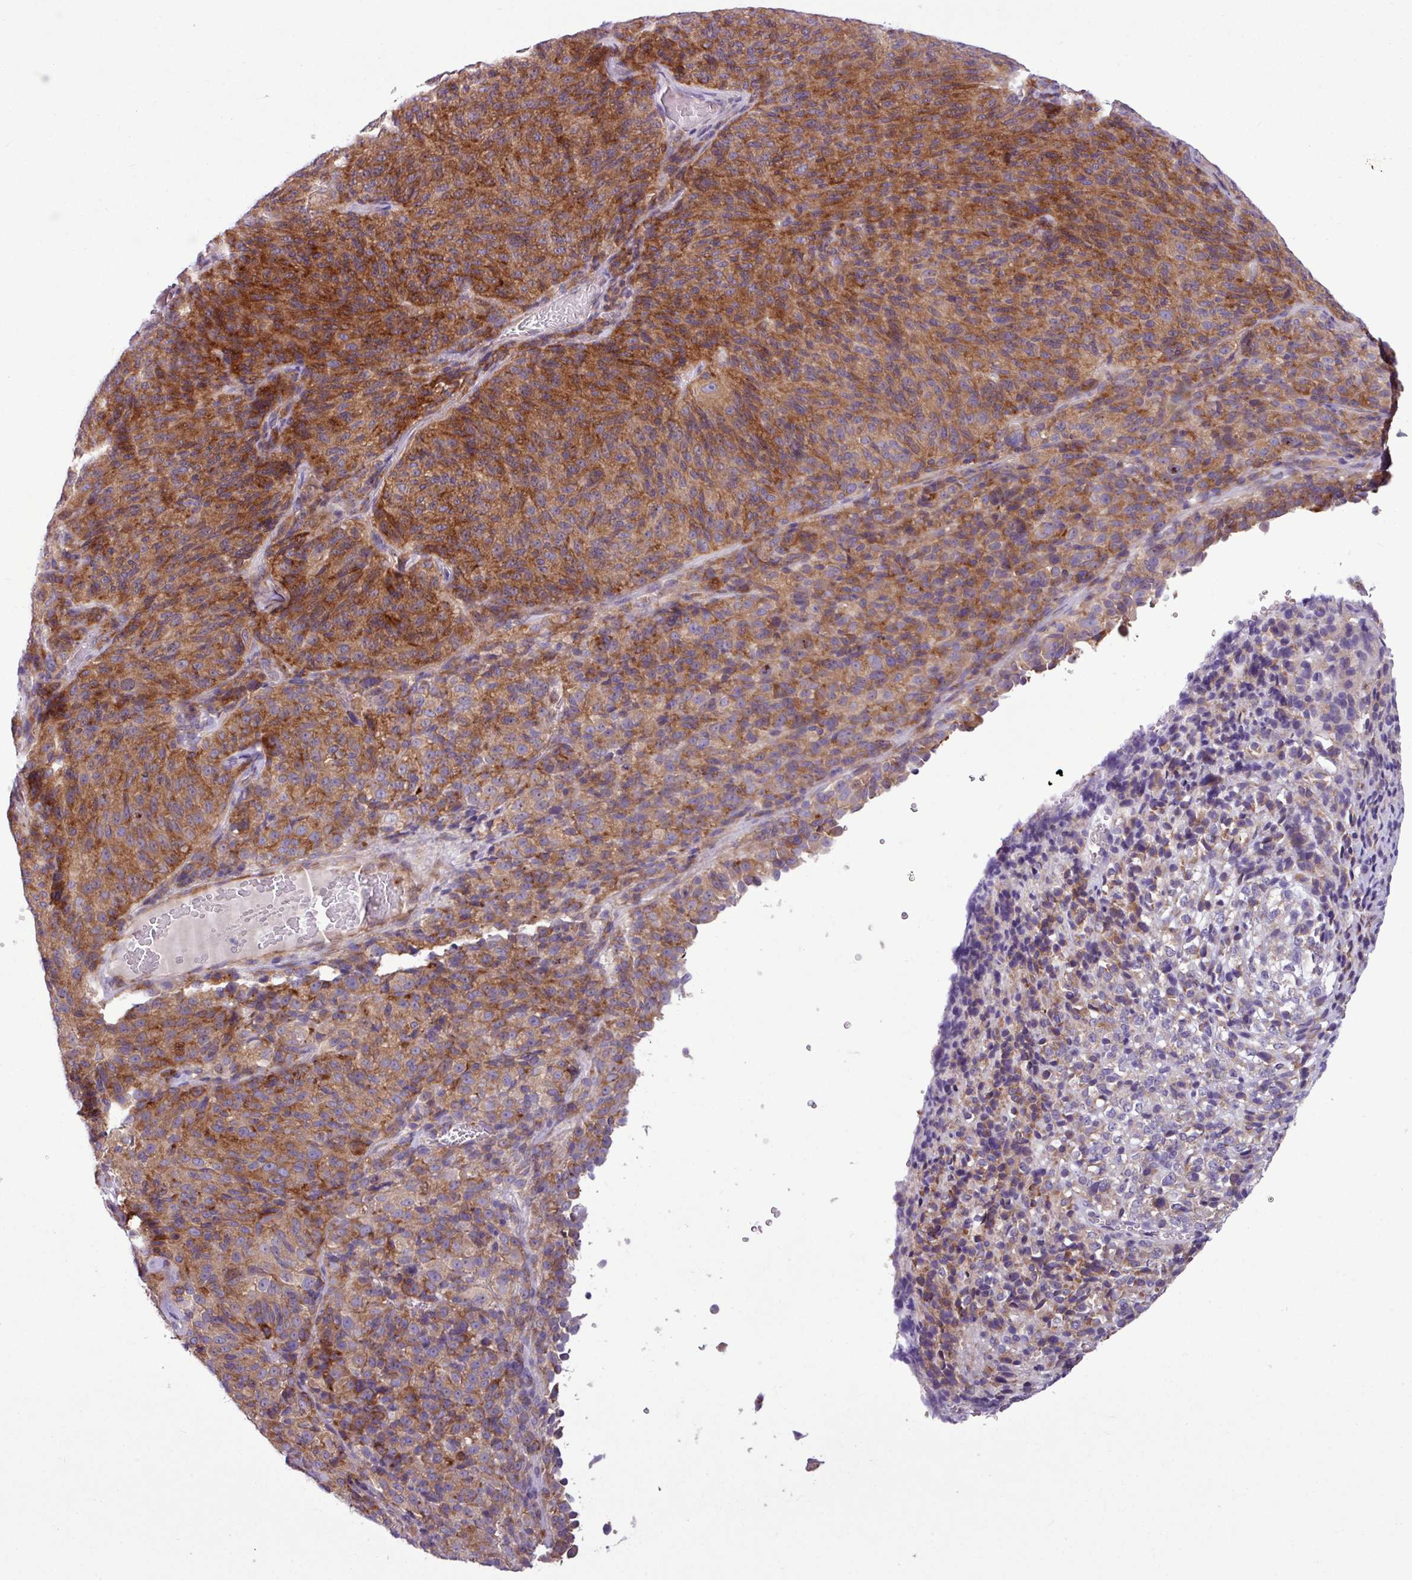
{"staining": {"intensity": "moderate", "quantity": ">75%", "location": "cytoplasmic/membranous"}, "tissue": "melanoma", "cell_type": "Tumor cells", "image_type": "cancer", "snomed": [{"axis": "morphology", "description": "Malignant melanoma, Metastatic site"}, {"axis": "topography", "description": "Brain"}], "caption": "High-power microscopy captured an IHC histopathology image of melanoma, revealing moderate cytoplasmic/membranous staining in about >75% of tumor cells.", "gene": "MROH2A", "patient": {"sex": "female", "age": 56}}